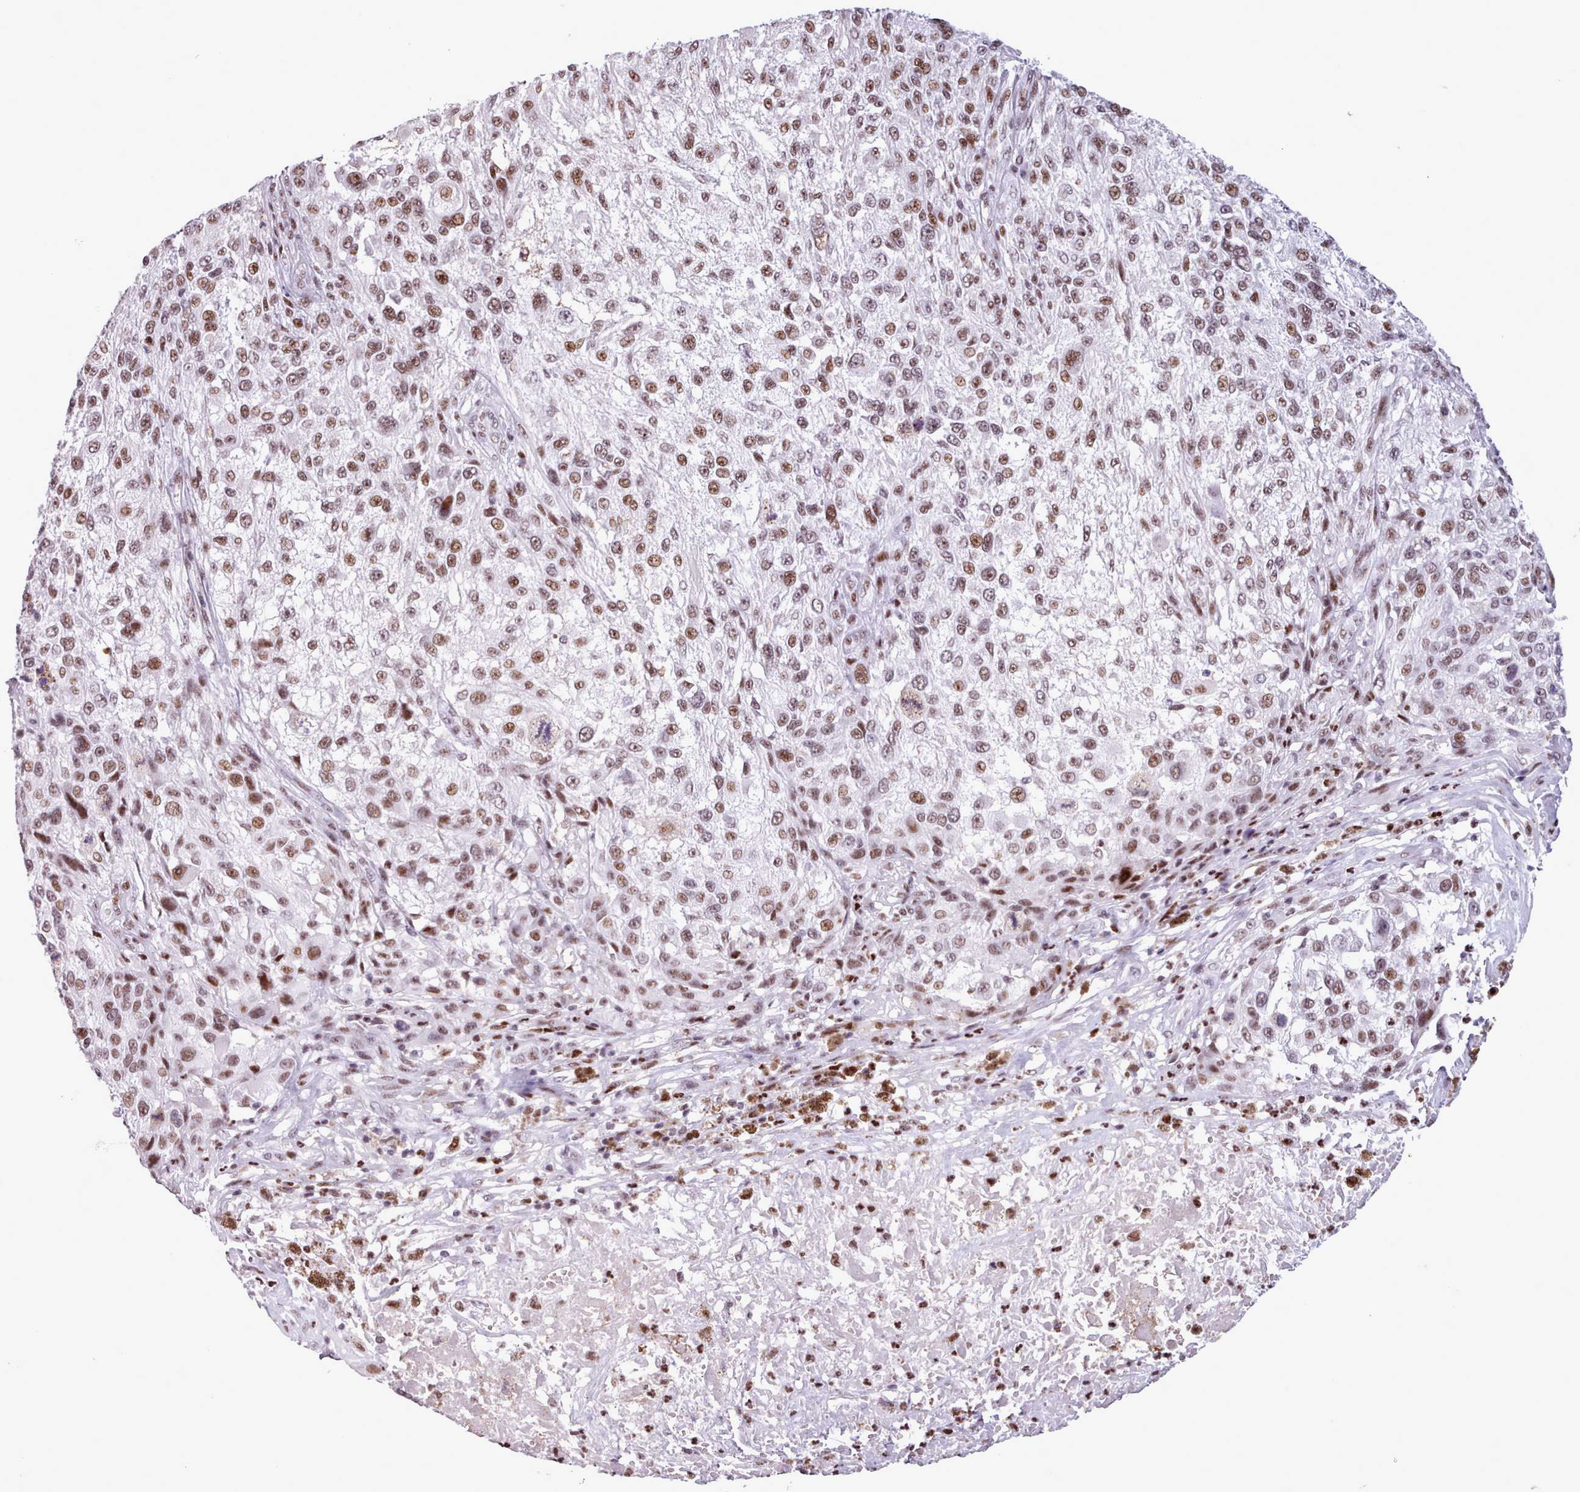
{"staining": {"intensity": "moderate", "quantity": ">75%", "location": "nuclear"}, "tissue": "melanoma", "cell_type": "Tumor cells", "image_type": "cancer", "snomed": [{"axis": "morphology", "description": "Normal morphology"}, {"axis": "morphology", "description": "Malignant melanoma, NOS"}, {"axis": "topography", "description": "Skin"}], "caption": "Immunohistochemical staining of malignant melanoma displays moderate nuclear protein expression in approximately >75% of tumor cells.", "gene": "SRSF4", "patient": {"sex": "female", "age": 72}}